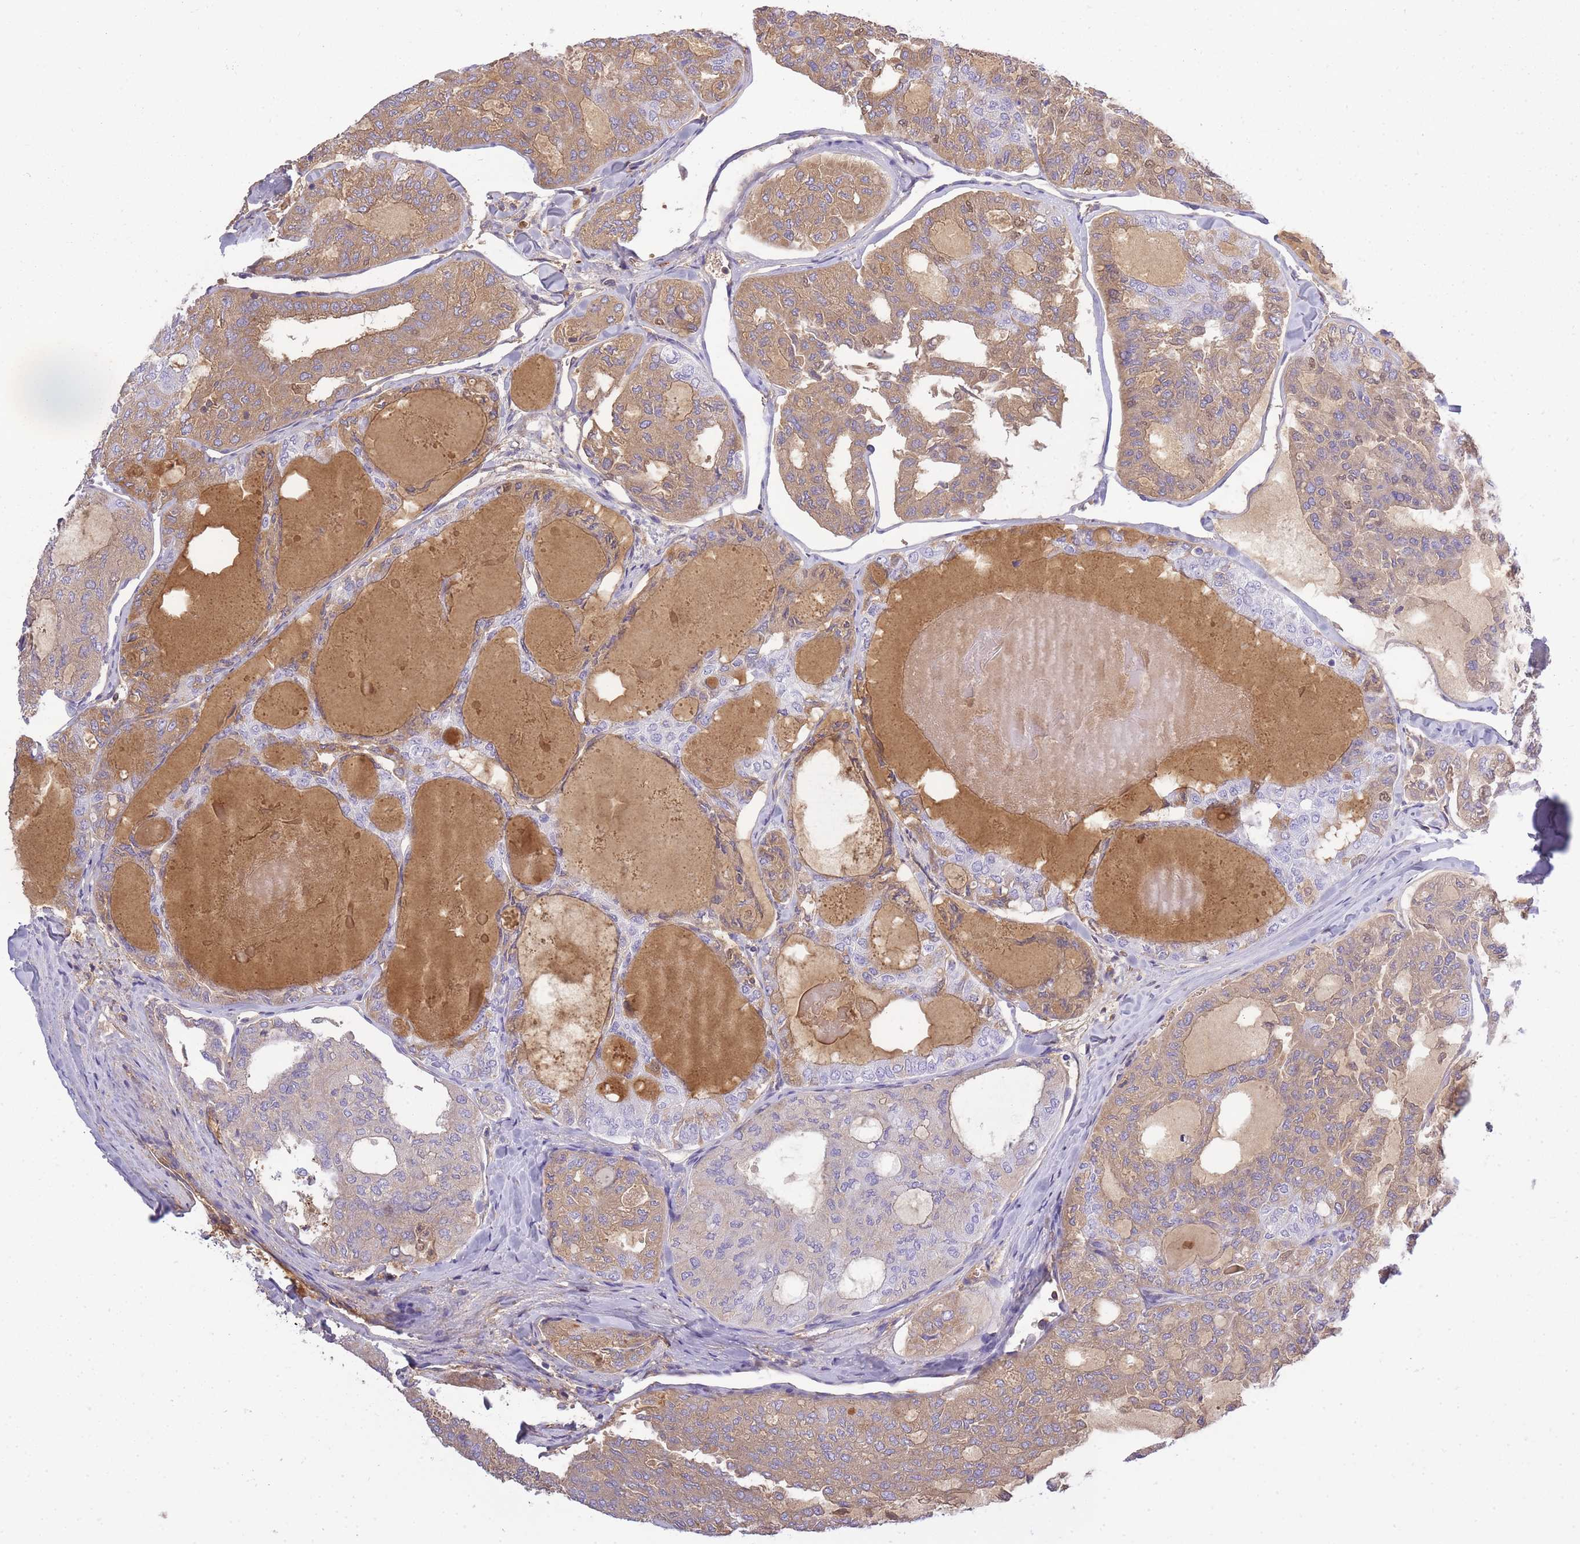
{"staining": {"intensity": "moderate", "quantity": "25%-75%", "location": "cytoplasmic/membranous"}, "tissue": "thyroid cancer", "cell_type": "Tumor cells", "image_type": "cancer", "snomed": [{"axis": "morphology", "description": "Follicular adenoma carcinoma, NOS"}, {"axis": "topography", "description": "Thyroid gland"}], "caption": "This micrograph exhibits thyroid cancer (follicular adenoma carcinoma) stained with immunohistochemistry to label a protein in brown. The cytoplasmic/membranous of tumor cells show moderate positivity for the protein. Nuclei are counter-stained blue.", "gene": "IGKV1D-42", "patient": {"sex": "male", "age": 75}}